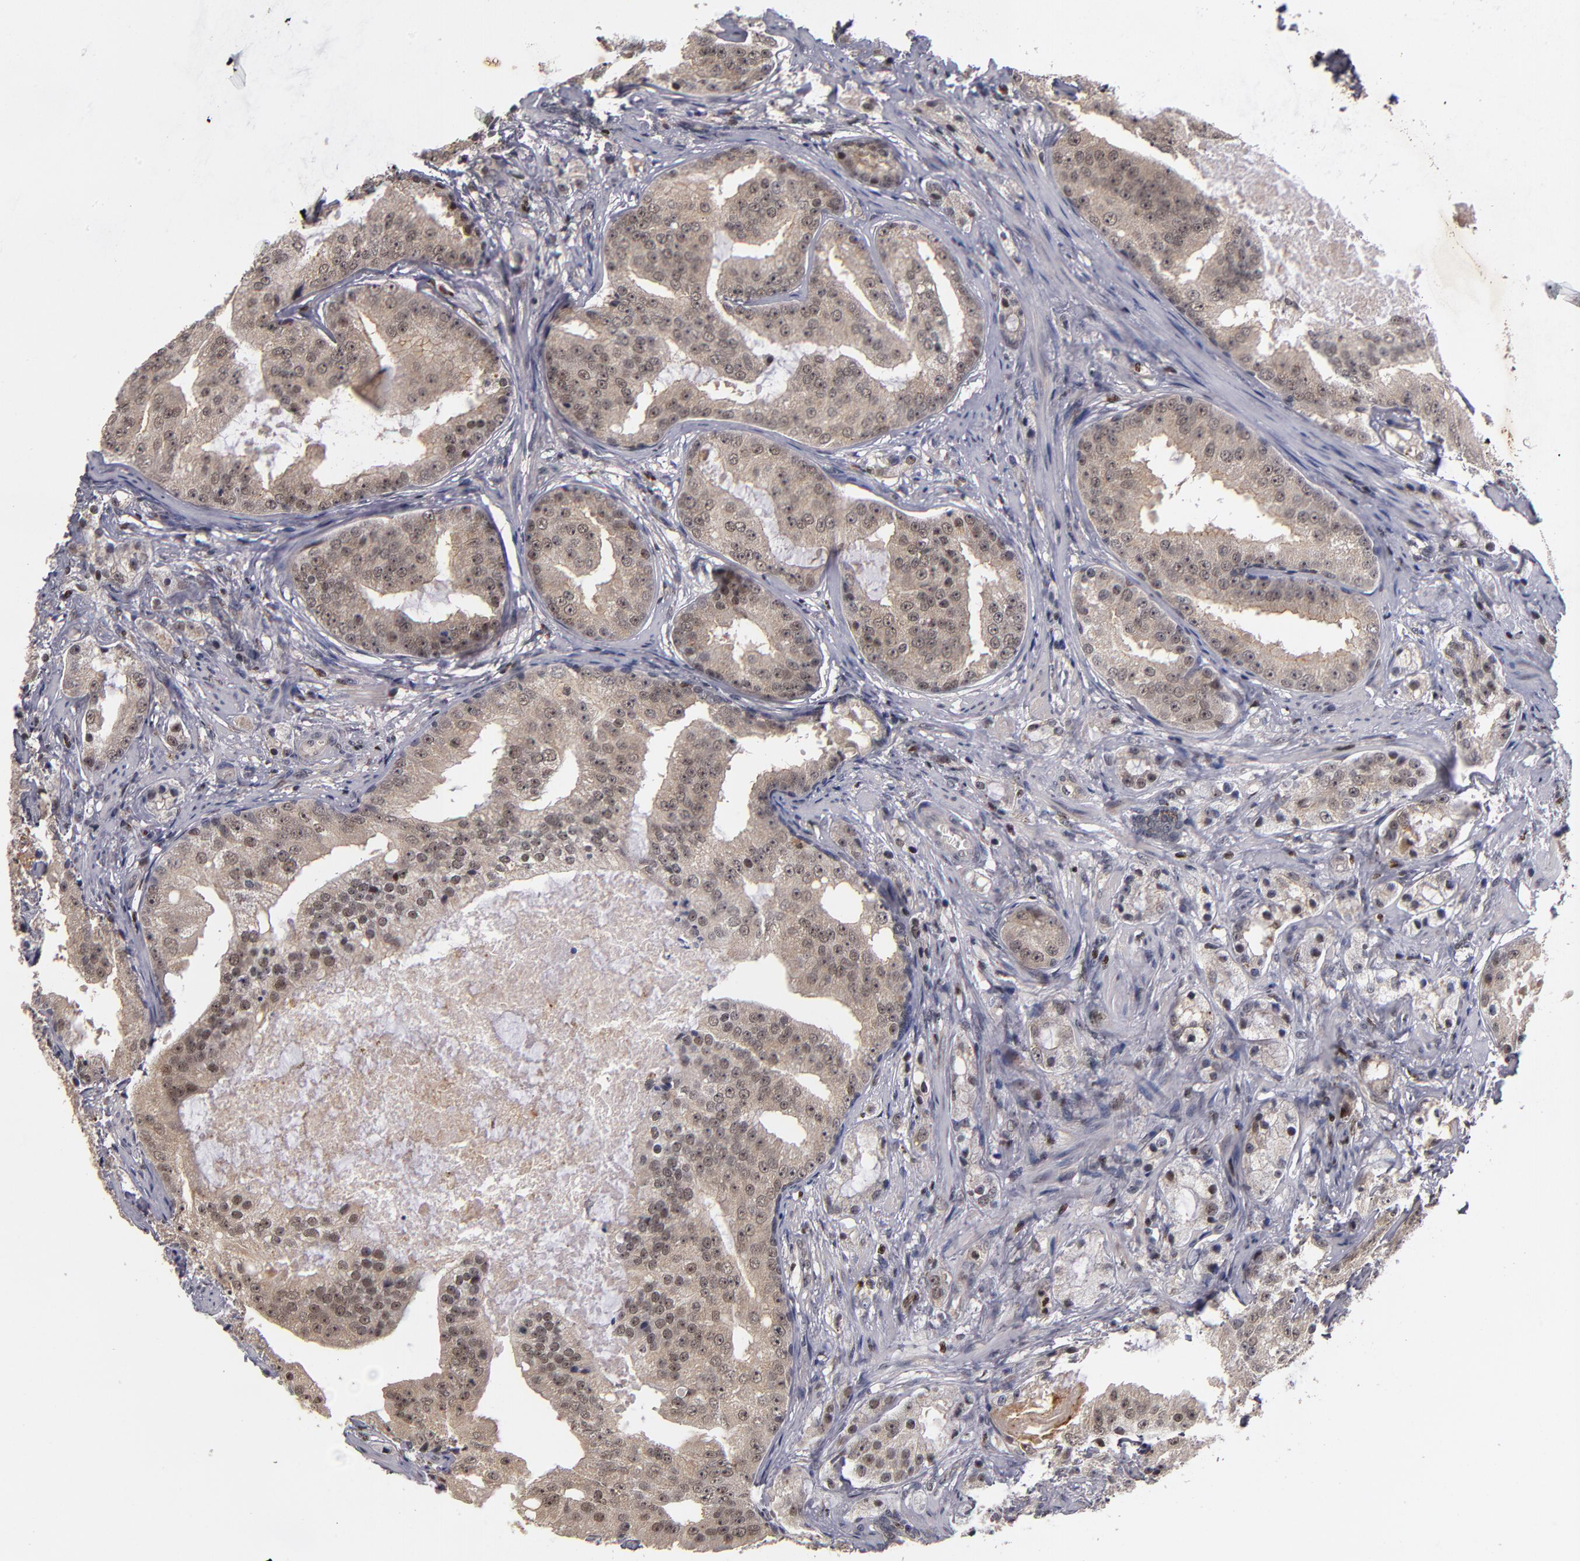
{"staining": {"intensity": "weak", "quantity": "25%-75%", "location": "nuclear"}, "tissue": "prostate cancer", "cell_type": "Tumor cells", "image_type": "cancer", "snomed": [{"axis": "morphology", "description": "Adenocarcinoma, High grade"}, {"axis": "topography", "description": "Prostate"}], "caption": "Immunohistochemical staining of prostate cancer exhibits low levels of weak nuclear protein staining in approximately 25%-75% of tumor cells.", "gene": "KDM6A", "patient": {"sex": "male", "age": 68}}